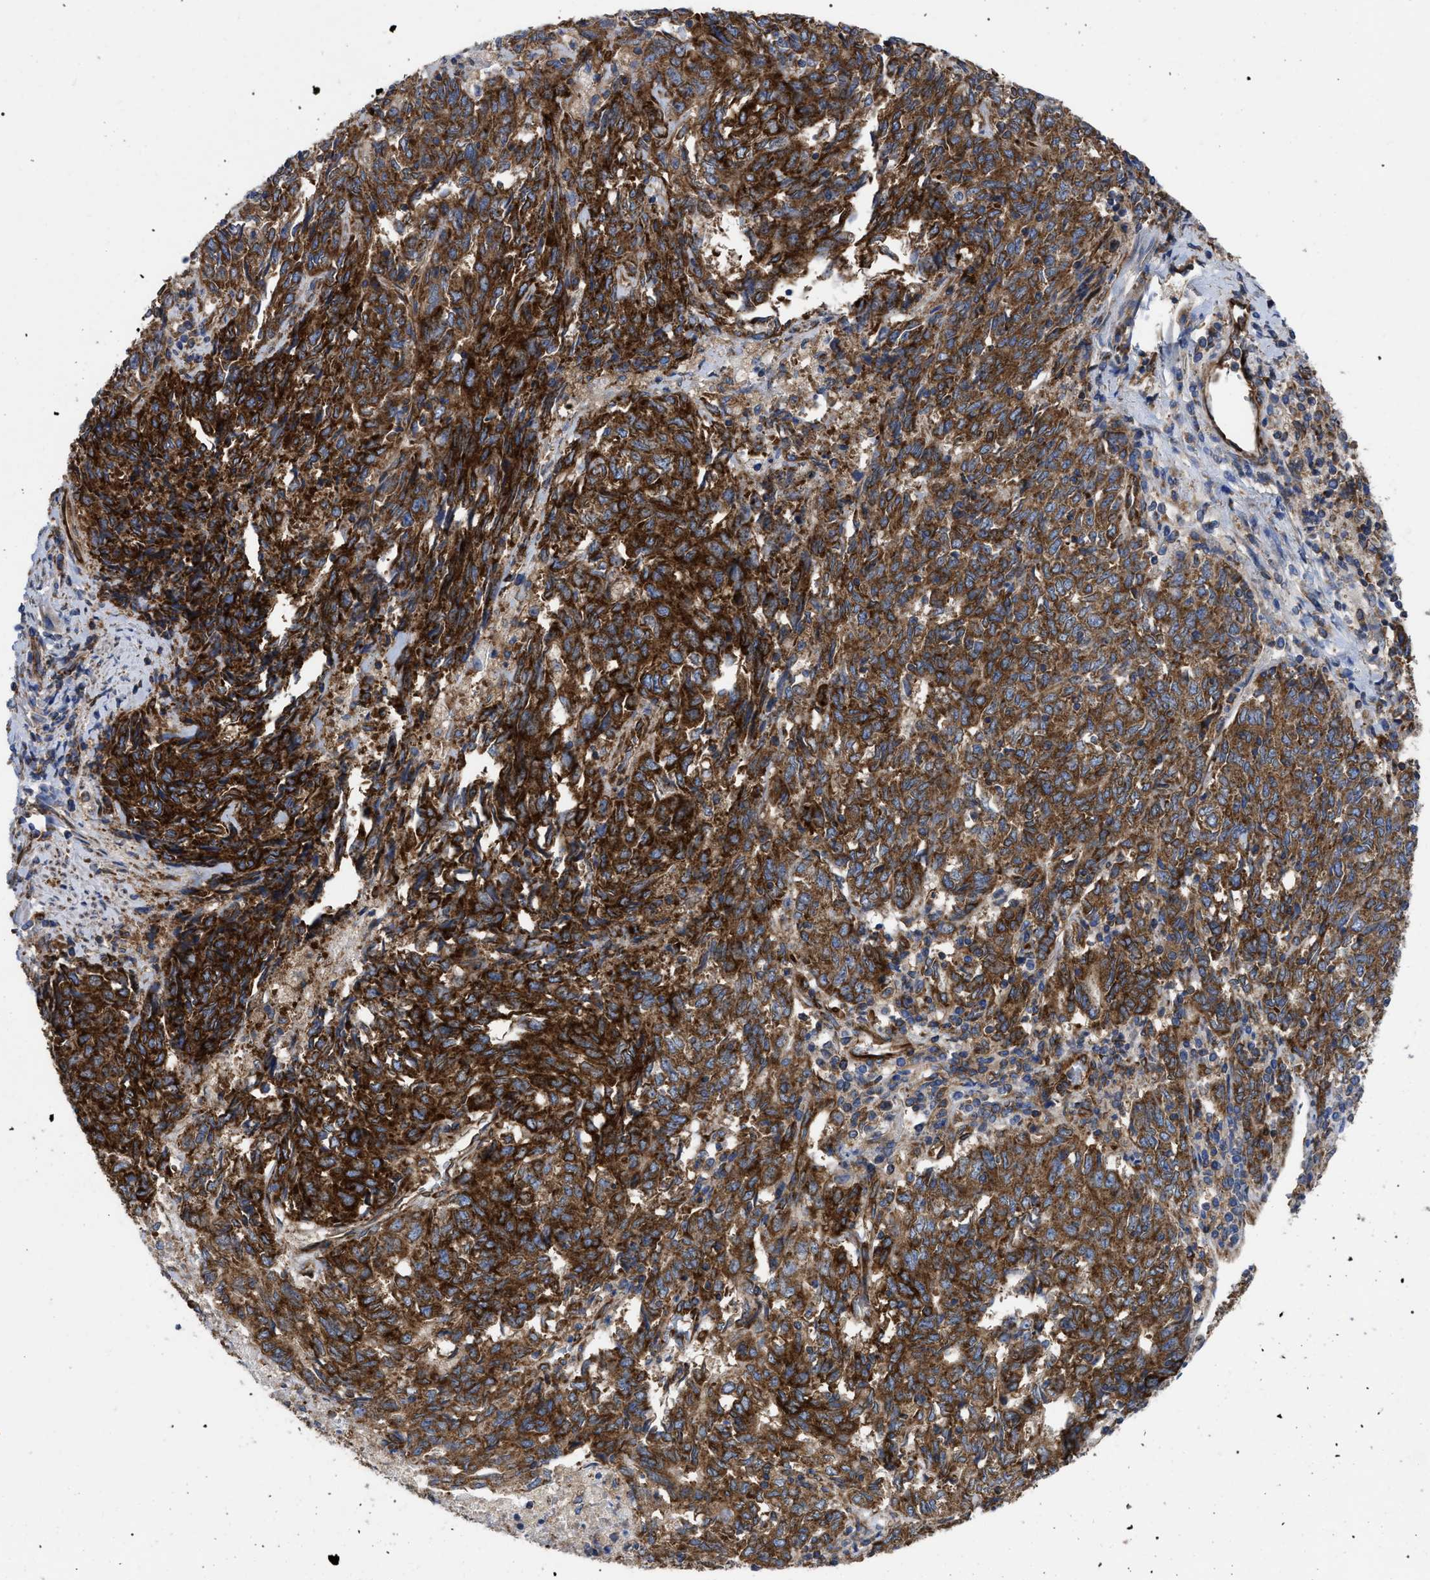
{"staining": {"intensity": "strong", "quantity": ">75%", "location": "cytoplasmic/membranous"}, "tissue": "endometrial cancer", "cell_type": "Tumor cells", "image_type": "cancer", "snomed": [{"axis": "morphology", "description": "Adenocarcinoma, NOS"}, {"axis": "topography", "description": "Endometrium"}], "caption": "This histopathology image displays immunohistochemistry (IHC) staining of human endometrial cancer, with high strong cytoplasmic/membranous expression in approximately >75% of tumor cells.", "gene": "FAM120A", "patient": {"sex": "female", "age": 80}}